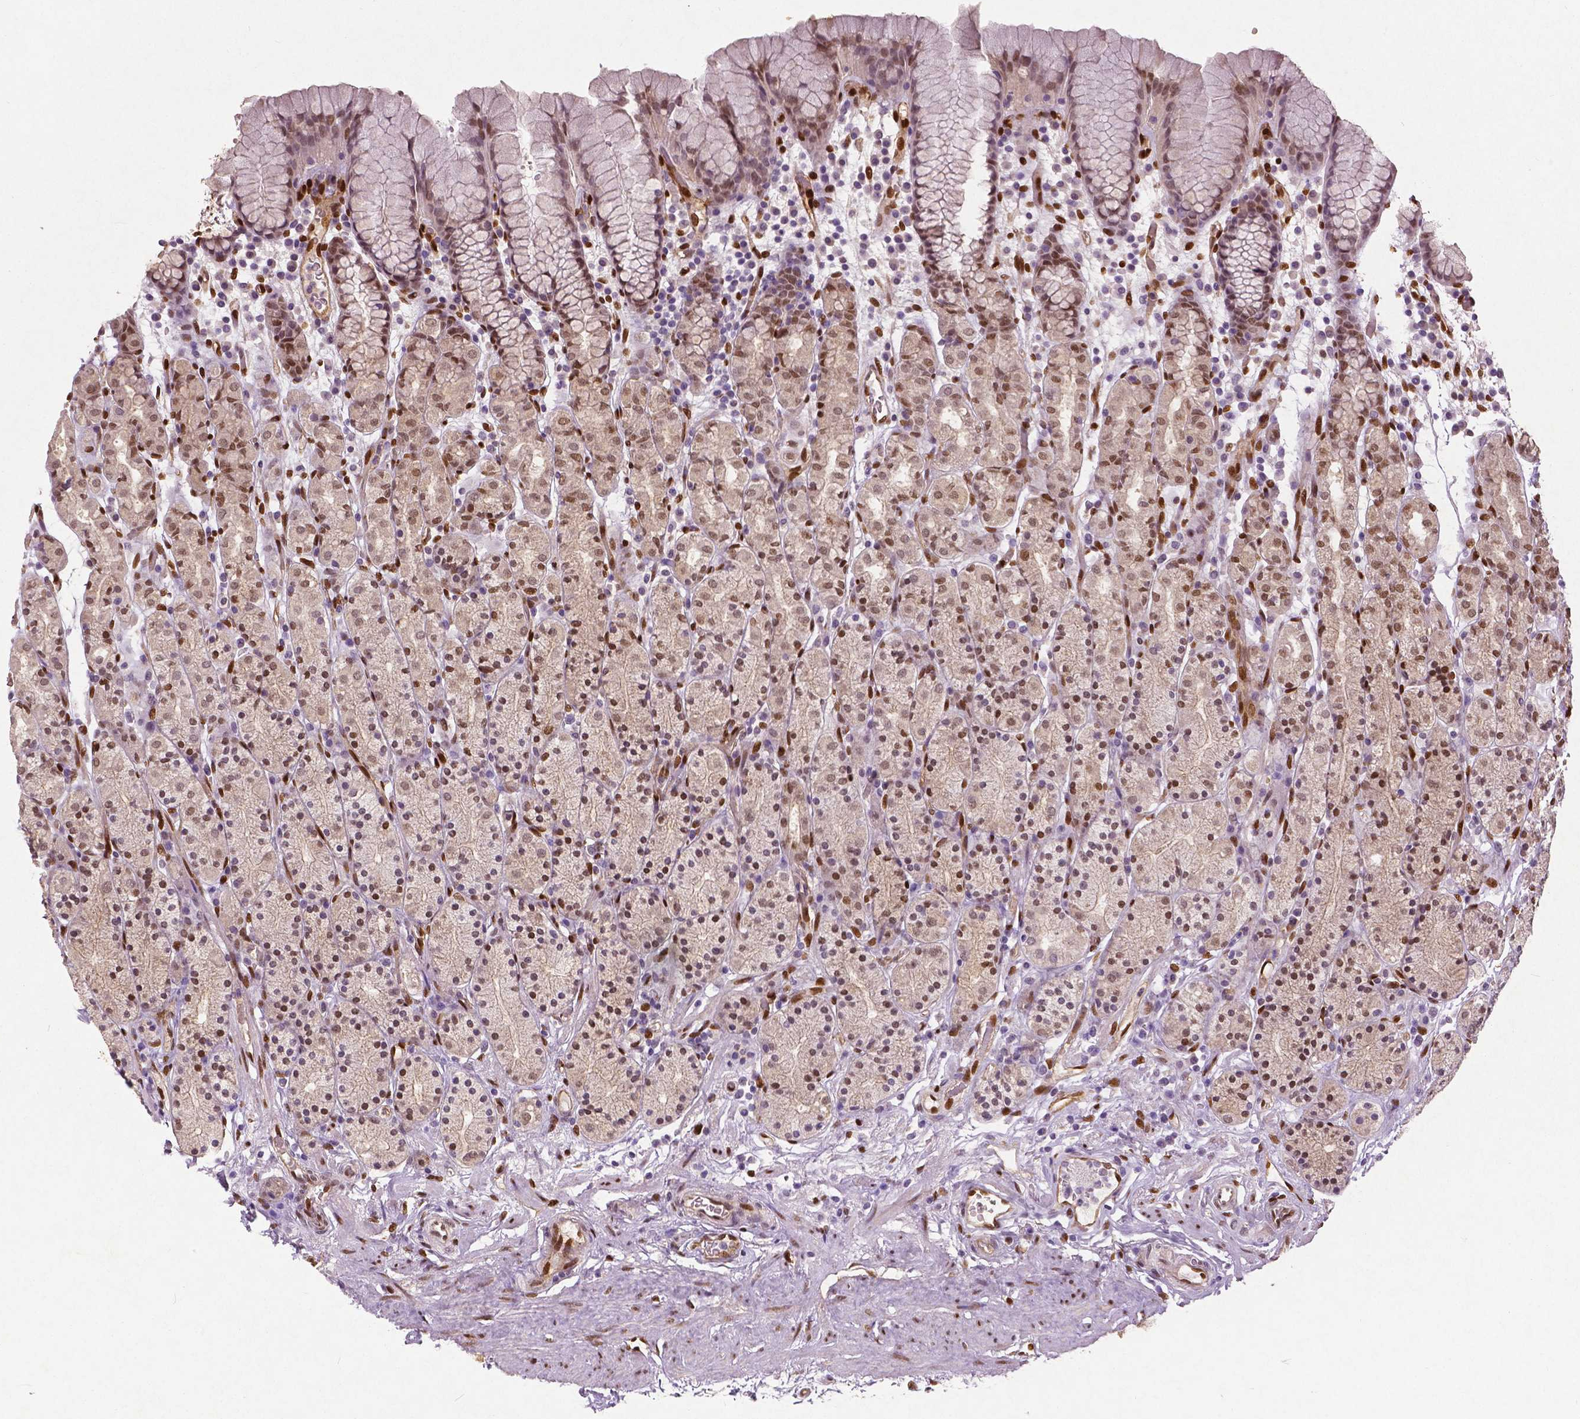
{"staining": {"intensity": "moderate", "quantity": ">75%", "location": "nuclear"}, "tissue": "stomach", "cell_type": "Glandular cells", "image_type": "normal", "snomed": [{"axis": "morphology", "description": "Normal tissue, NOS"}, {"axis": "topography", "description": "Stomach, upper"}, {"axis": "topography", "description": "Stomach"}], "caption": "Glandular cells demonstrate medium levels of moderate nuclear staining in approximately >75% of cells in unremarkable stomach.", "gene": "WWTR1", "patient": {"sex": "male", "age": 62}}